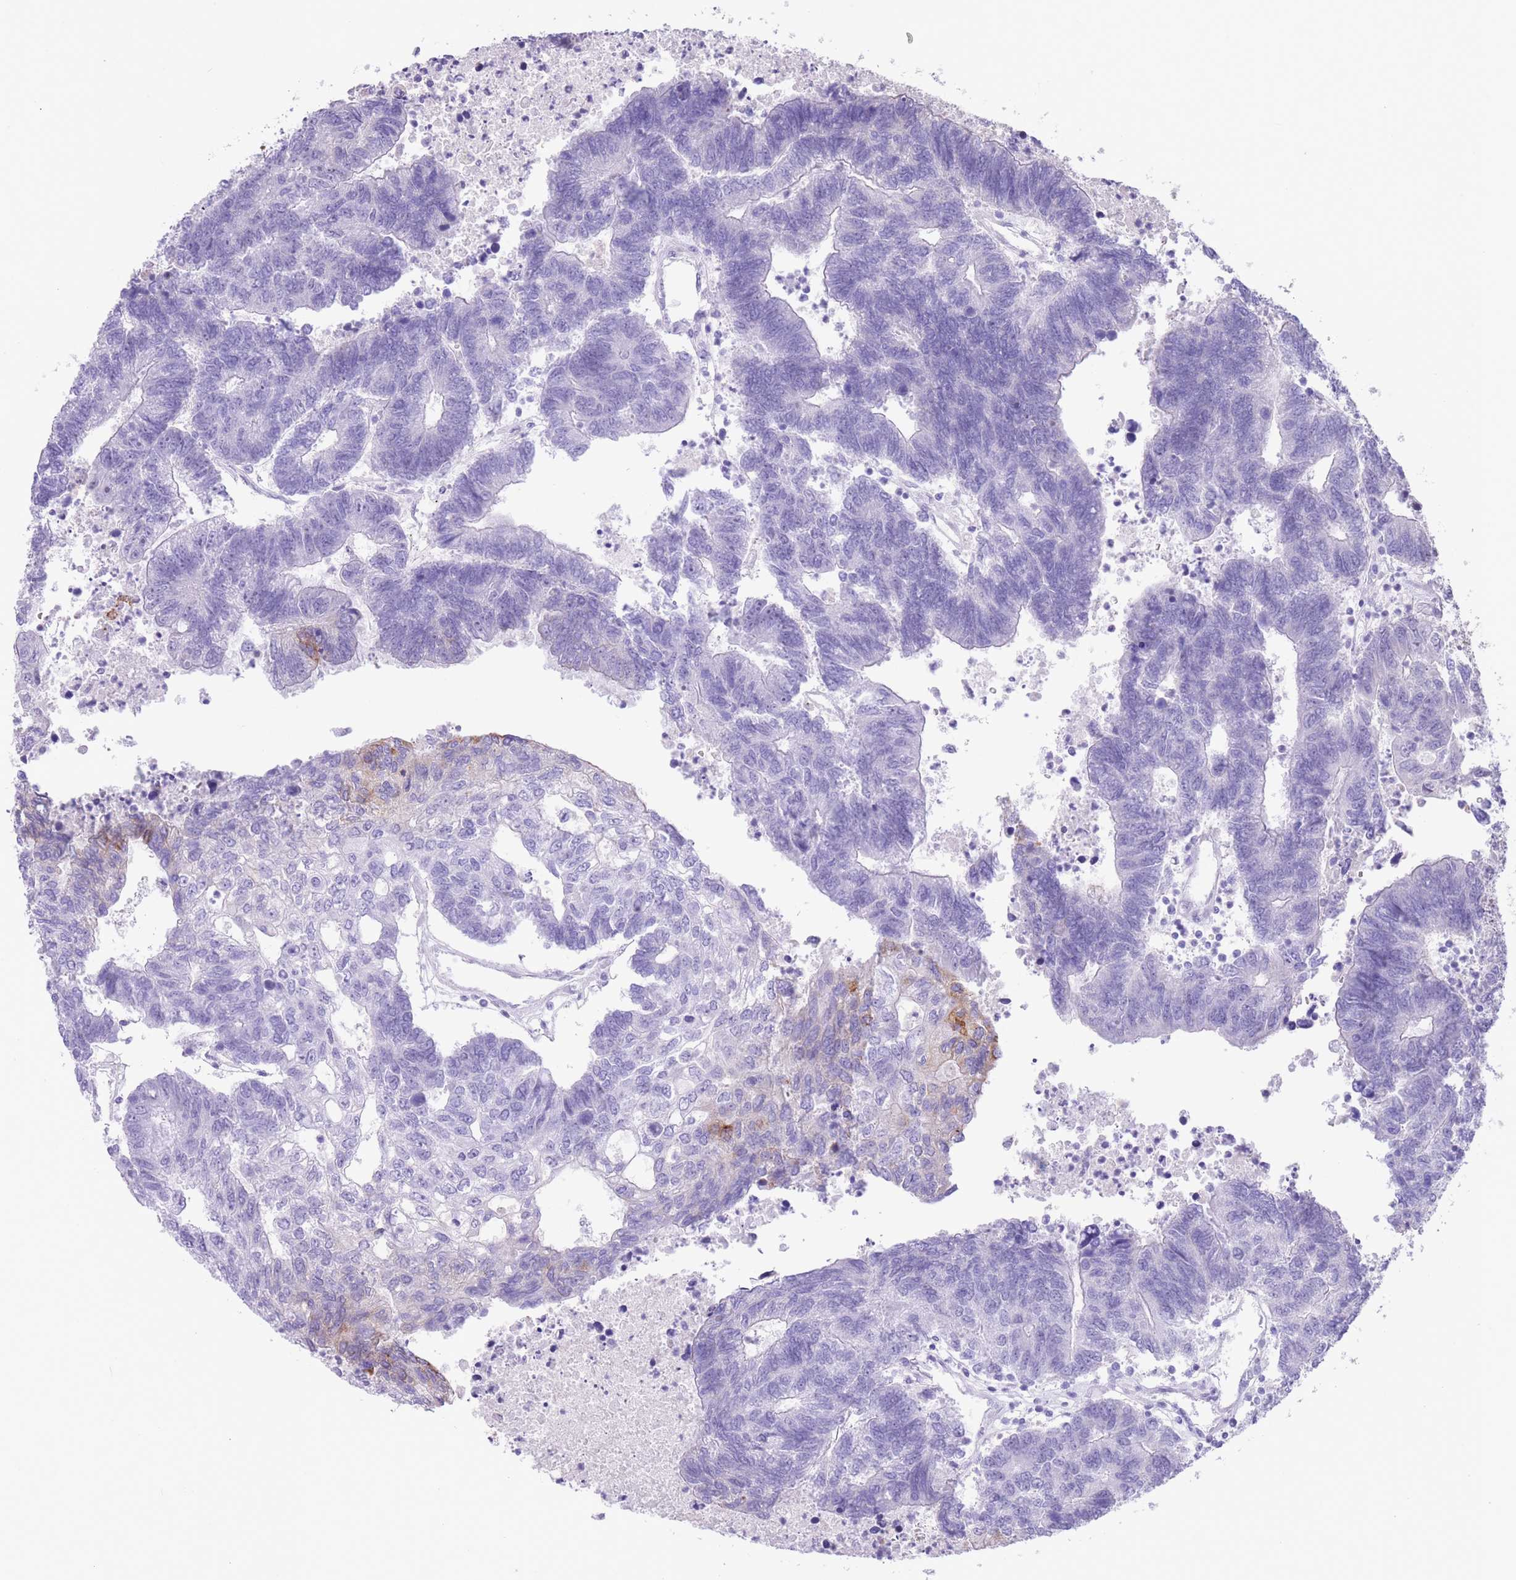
{"staining": {"intensity": "negative", "quantity": "none", "location": "none"}, "tissue": "colorectal cancer", "cell_type": "Tumor cells", "image_type": "cancer", "snomed": [{"axis": "morphology", "description": "Adenocarcinoma, NOS"}, {"axis": "topography", "description": "Colon"}], "caption": "DAB immunohistochemical staining of adenocarcinoma (colorectal) reveals no significant staining in tumor cells.", "gene": "RAI2", "patient": {"sex": "female", "age": 48}}